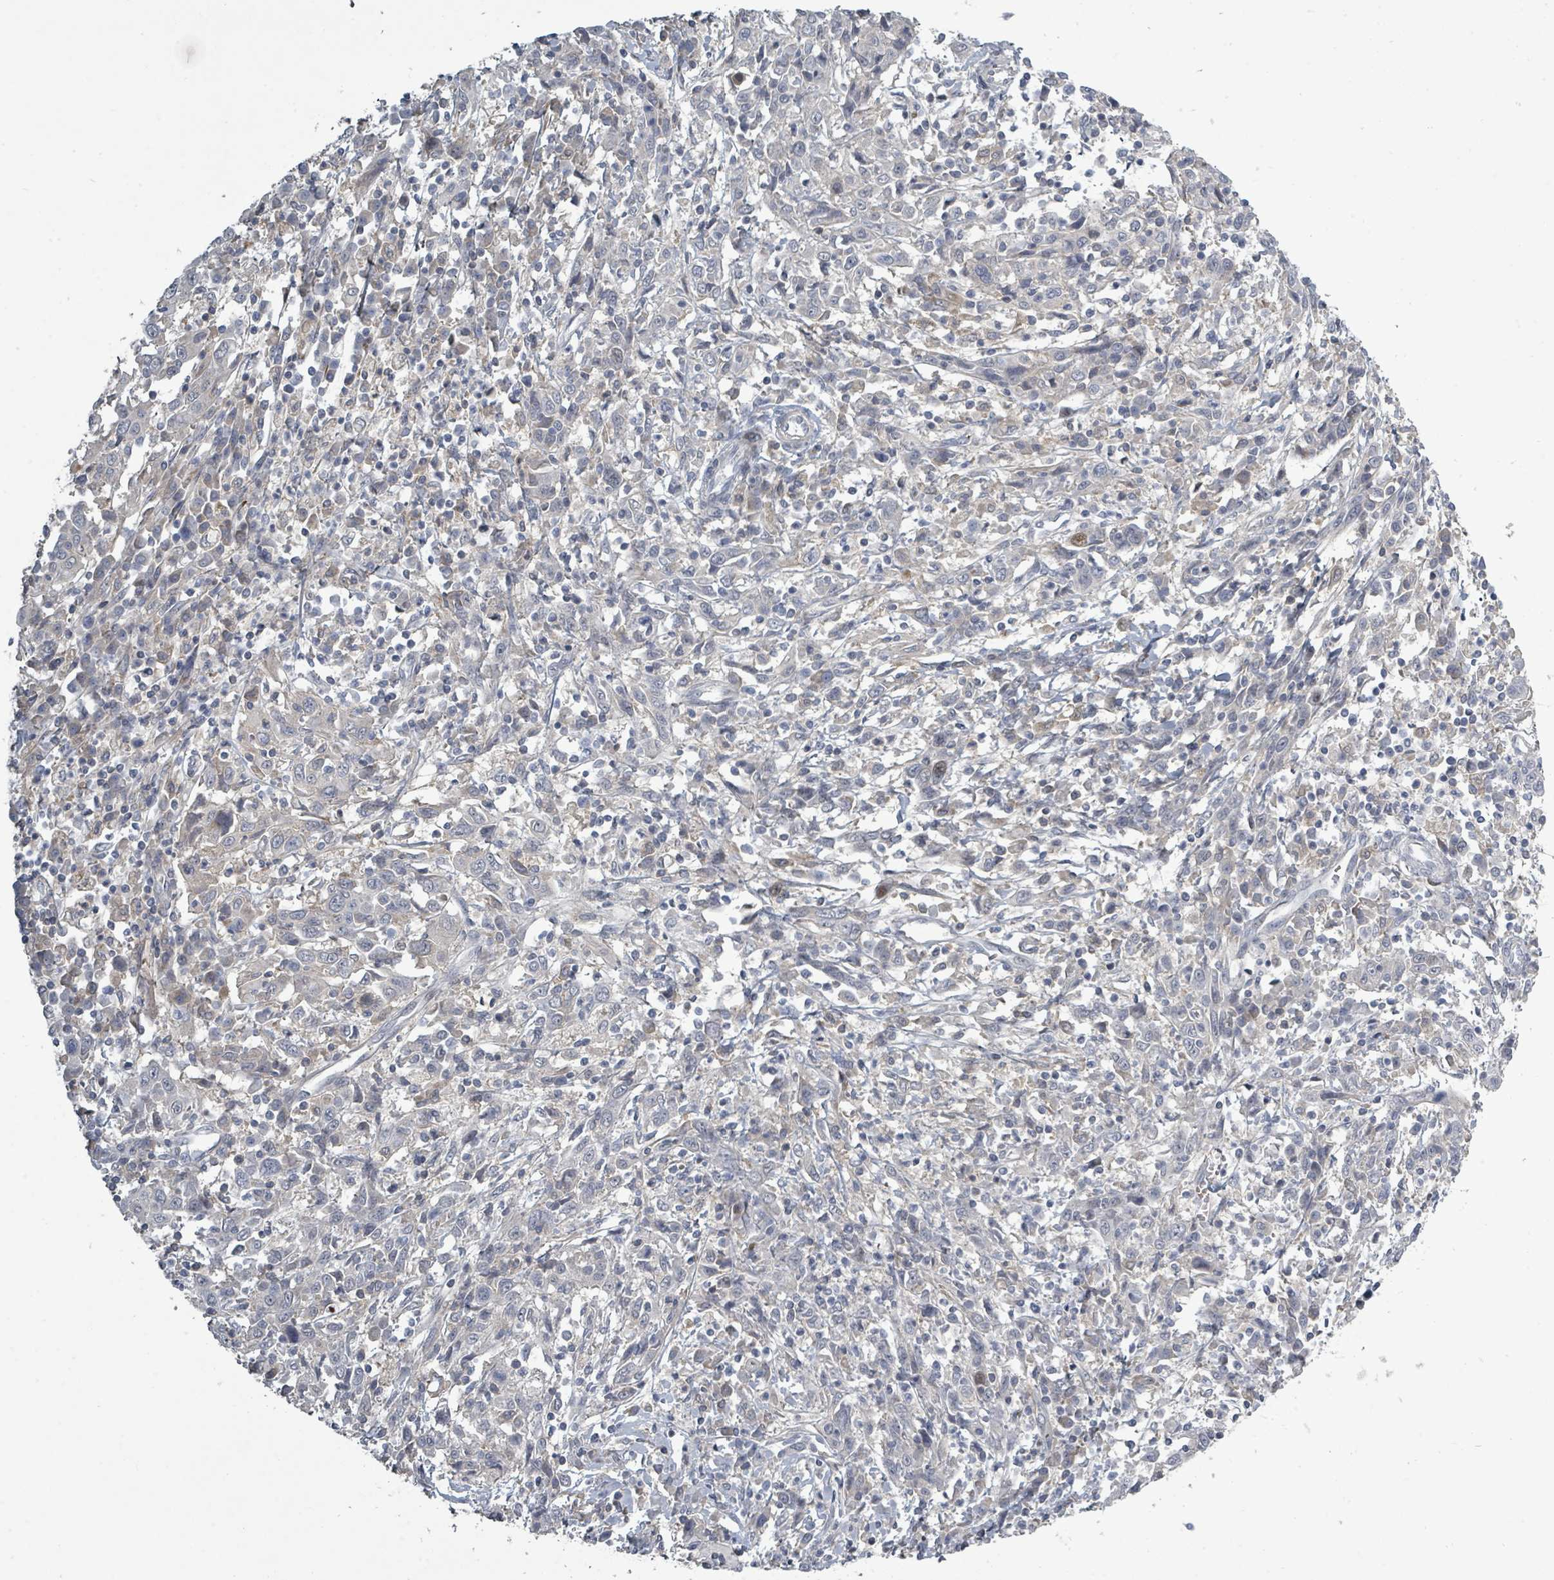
{"staining": {"intensity": "negative", "quantity": "none", "location": "none"}, "tissue": "cervical cancer", "cell_type": "Tumor cells", "image_type": "cancer", "snomed": [{"axis": "morphology", "description": "Squamous cell carcinoma, NOS"}, {"axis": "topography", "description": "Cervix"}], "caption": "Tumor cells show no significant protein staining in cervical squamous cell carcinoma. (Brightfield microscopy of DAB (3,3'-diaminobenzidine) IHC at high magnification).", "gene": "LEFTY2", "patient": {"sex": "female", "age": 46}}